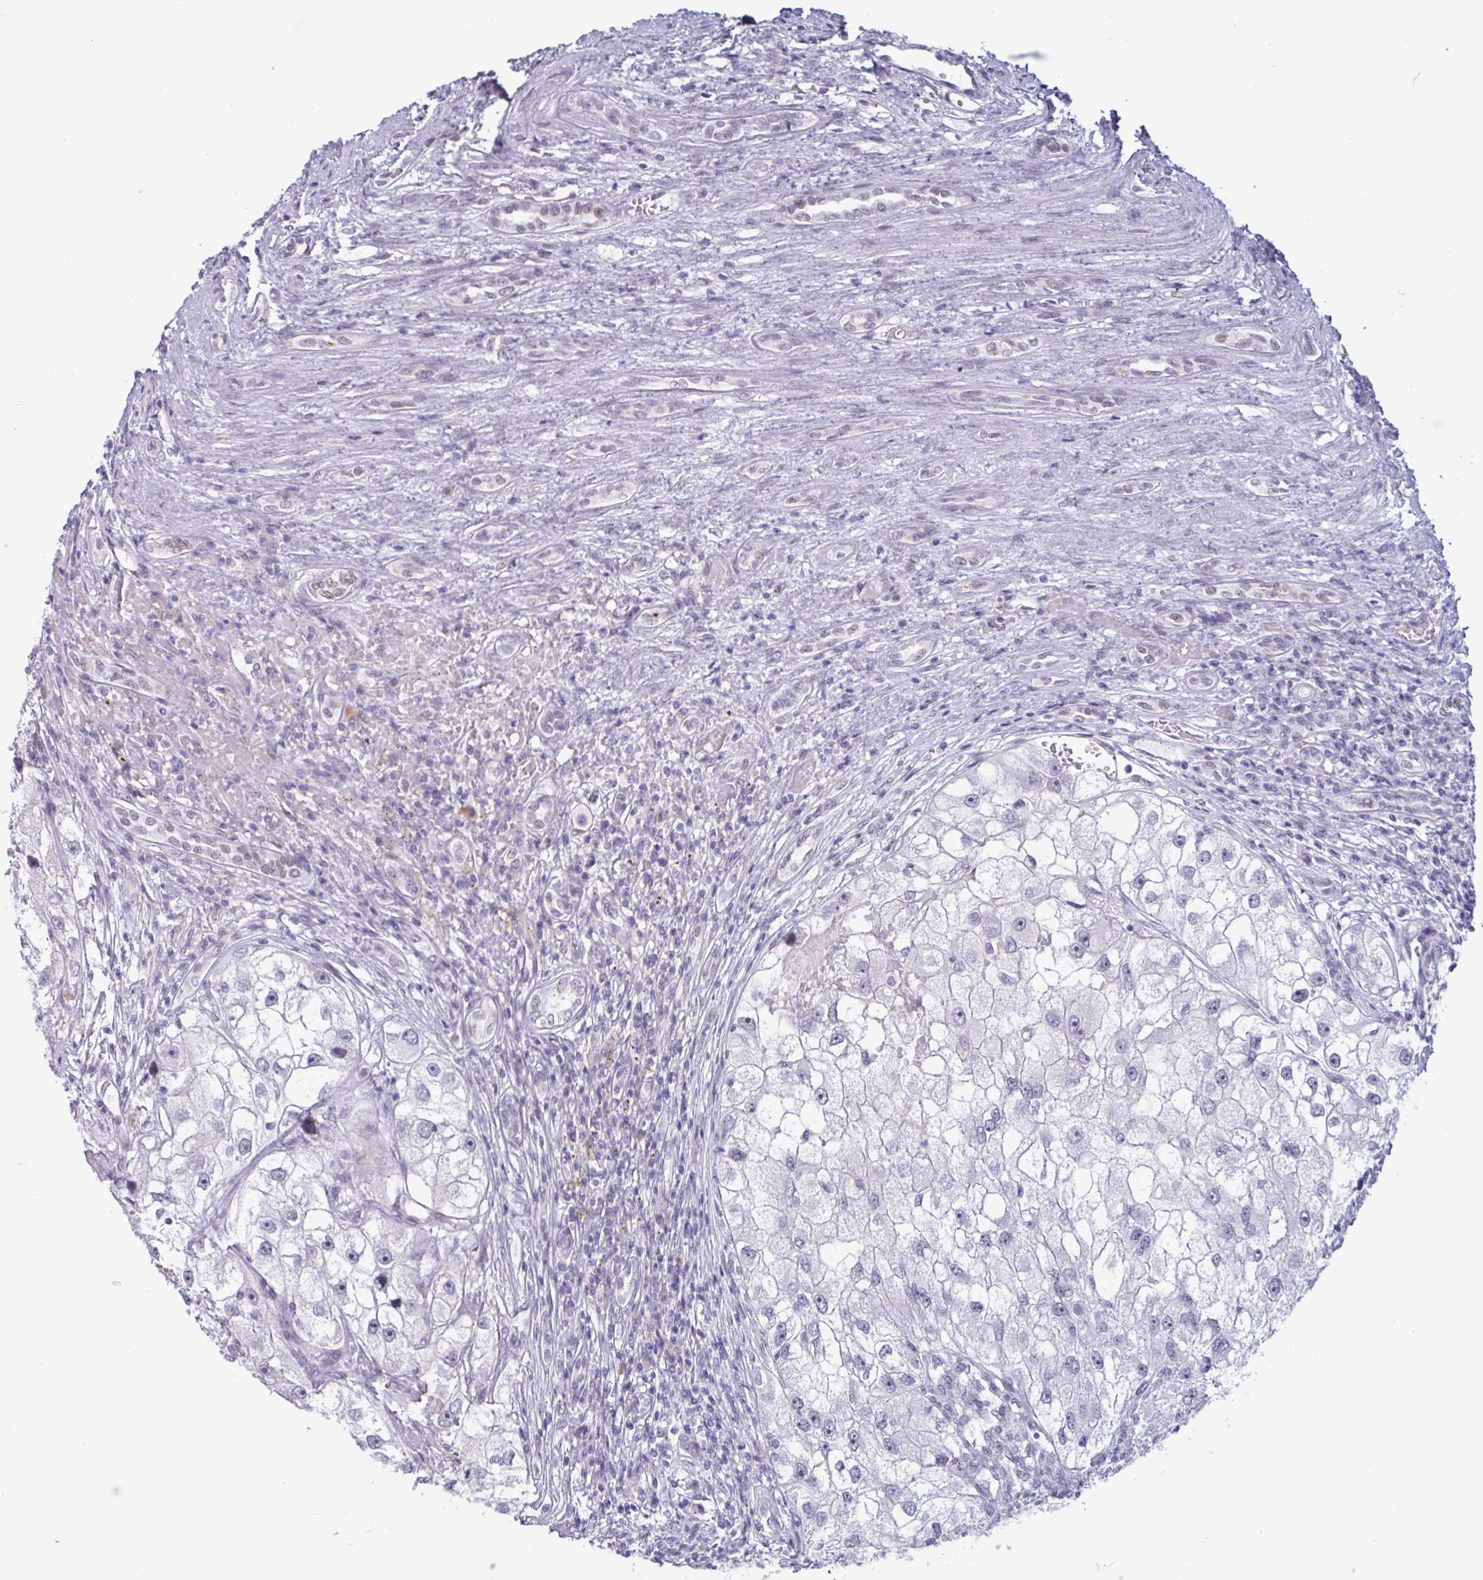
{"staining": {"intensity": "negative", "quantity": "none", "location": "none"}, "tissue": "renal cancer", "cell_type": "Tumor cells", "image_type": "cancer", "snomed": [{"axis": "morphology", "description": "Adenocarcinoma, NOS"}, {"axis": "topography", "description": "Kidney"}], "caption": "A micrograph of human renal adenocarcinoma is negative for staining in tumor cells.", "gene": "MSMB", "patient": {"sex": "male", "age": 63}}